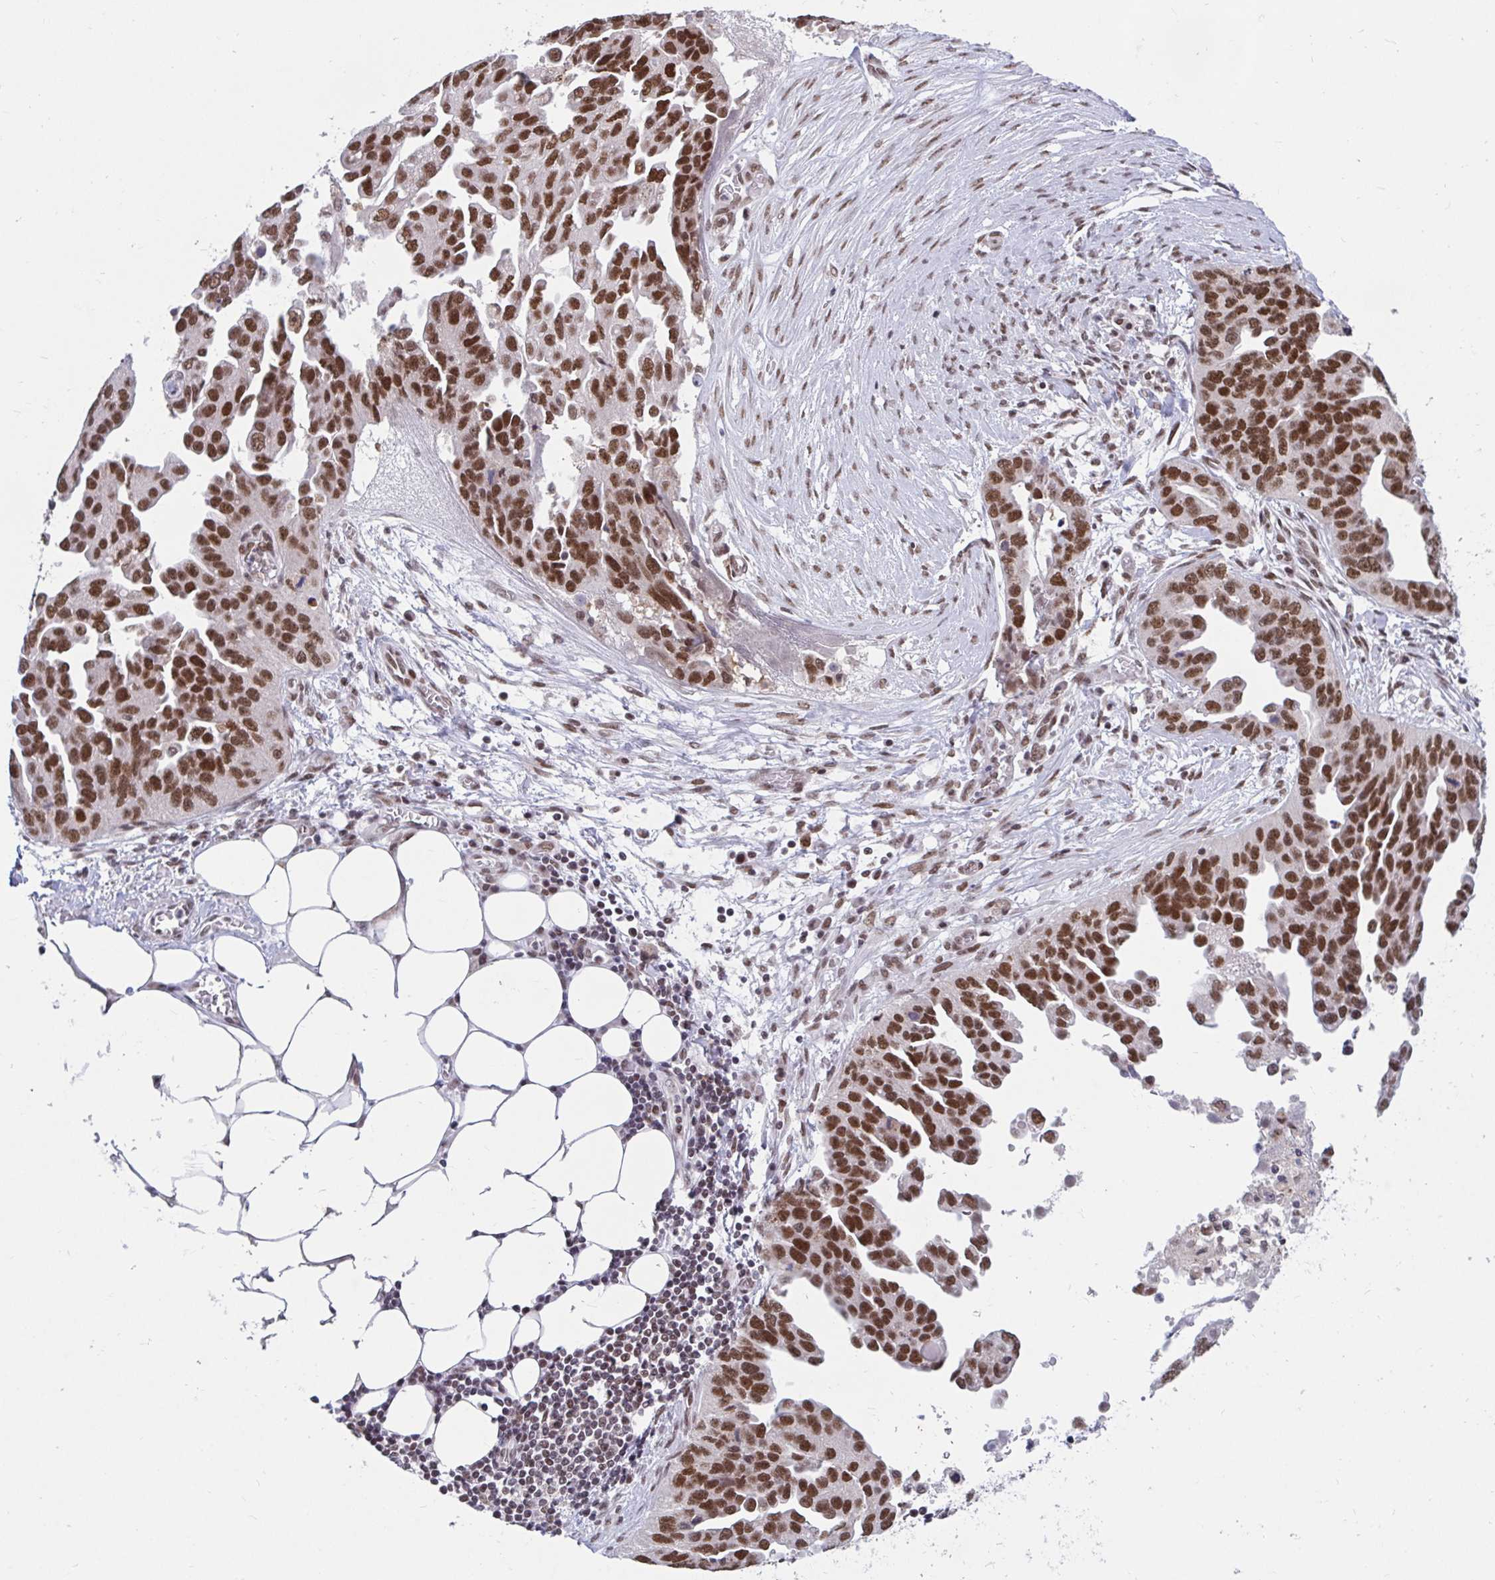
{"staining": {"intensity": "strong", "quantity": ">75%", "location": "nuclear"}, "tissue": "ovarian cancer", "cell_type": "Tumor cells", "image_type": "cancer", "snomed": [{"axis": "morphology", "description": "Cystadenocarcinoma, serous, NOS"}, {"axis": "topography", "description": "Ovary"}], "caption": "Immunohistochemistry image of human ovarian cancer (serous cystadenocarcinoma) stained for a protein (brown), which shows high levels of strong nuclear staining in approximately >75% of tumor cells.", "gene": "PHF10", "patient": {"sex": "female", "age": 75}}